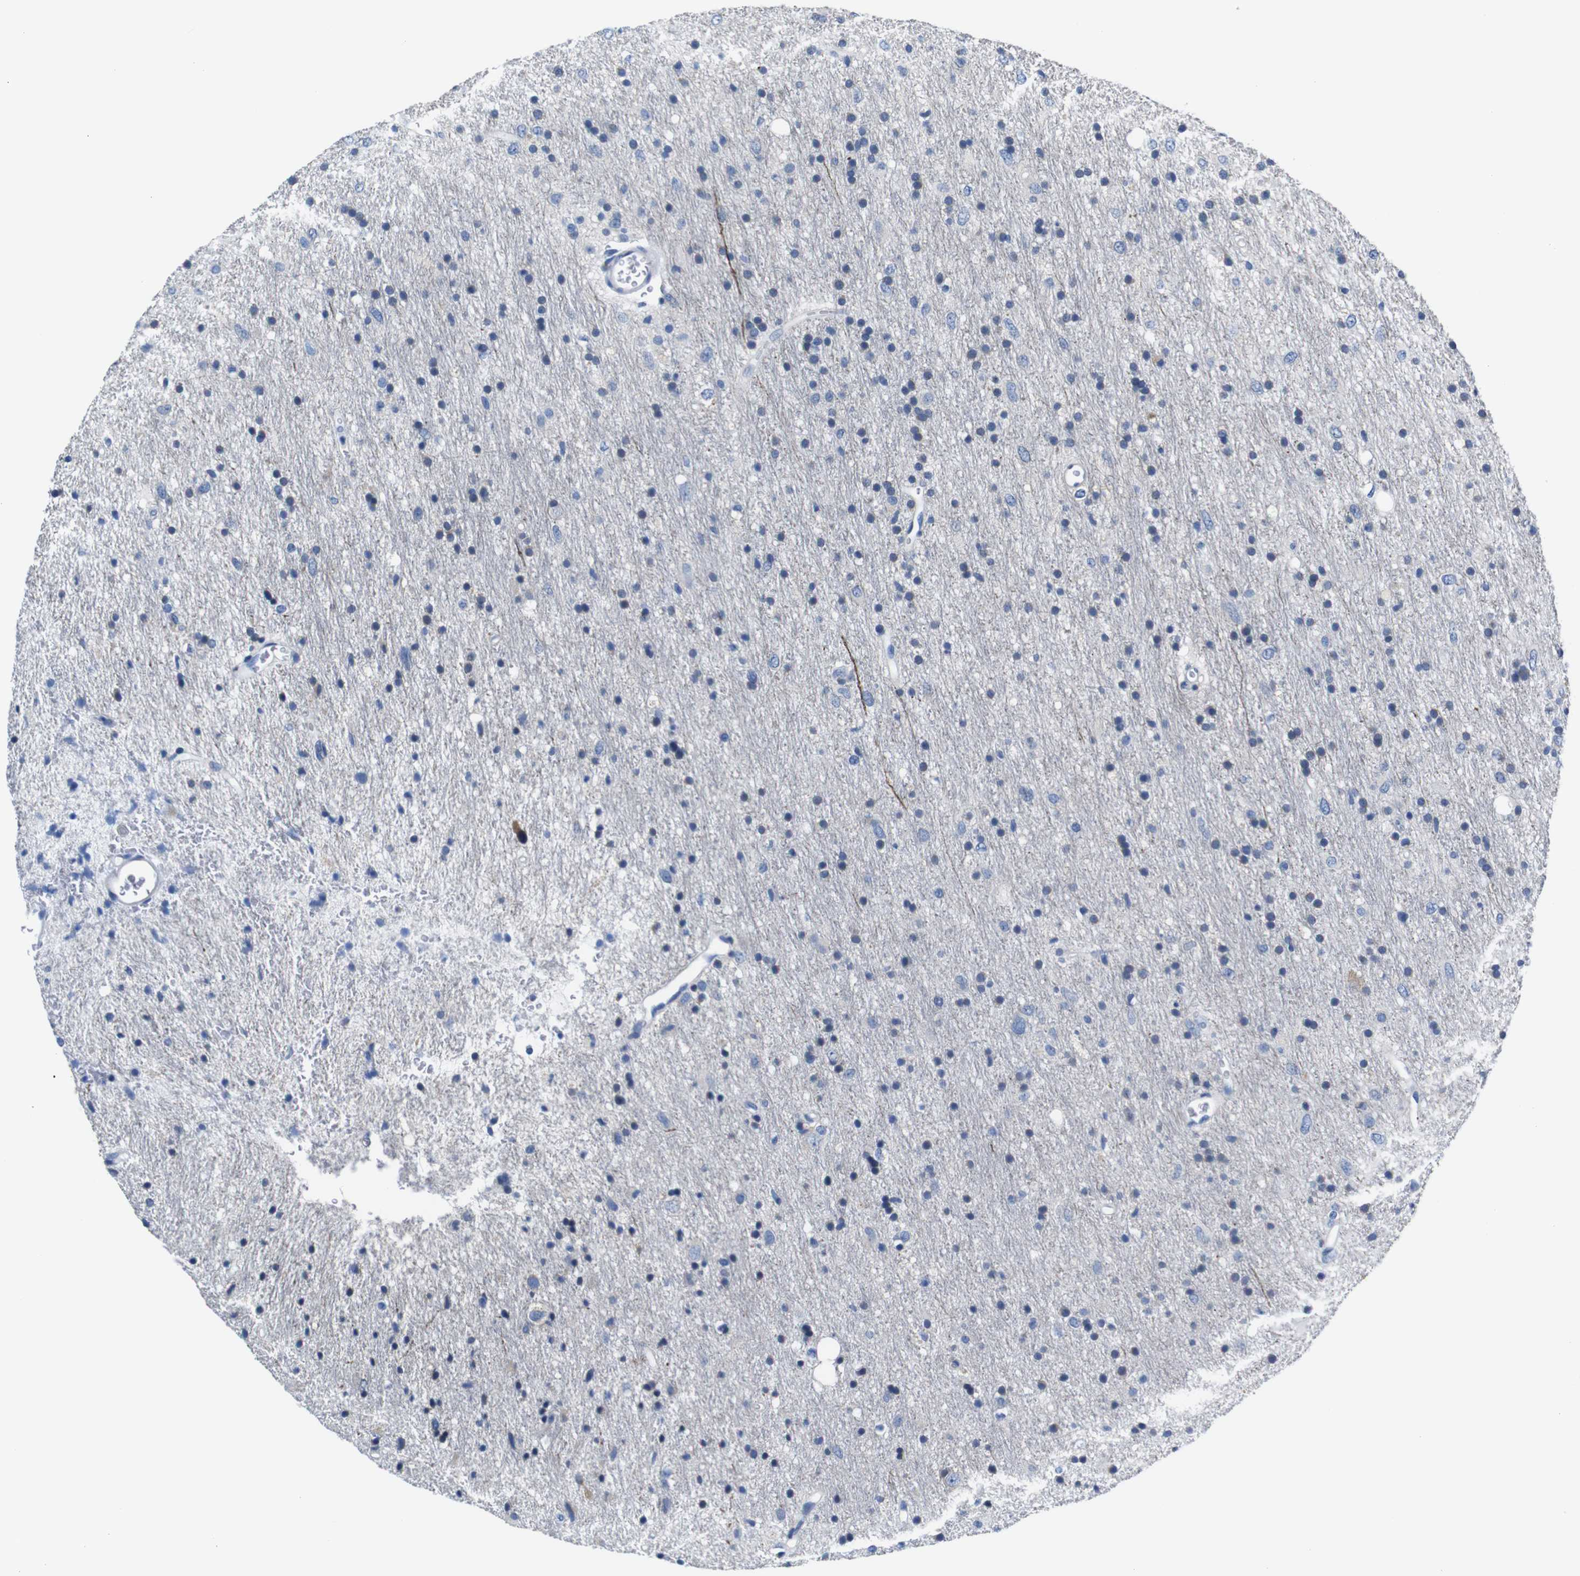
{"staining": {"intensity": "negative", "quantity": "none", "location": "none"}, "tissue": "glioma", "cell_type": "Tumor cells", "image_type": "cancer", "snomed": [{"axis": "morphology", "description": "Glioma, malignant, Low grade"}, {"axis": "topography", "description": "Brain"}], "caption": "Immunohistochemical staining of human glioma demonstrates no significant staining in tumor cells. (Brightfield microscopy of DAB immunohistochemistry (IHC) at high magnification).", "gene": "SNX19", "patient": {"sex": "male", "age": 77}}